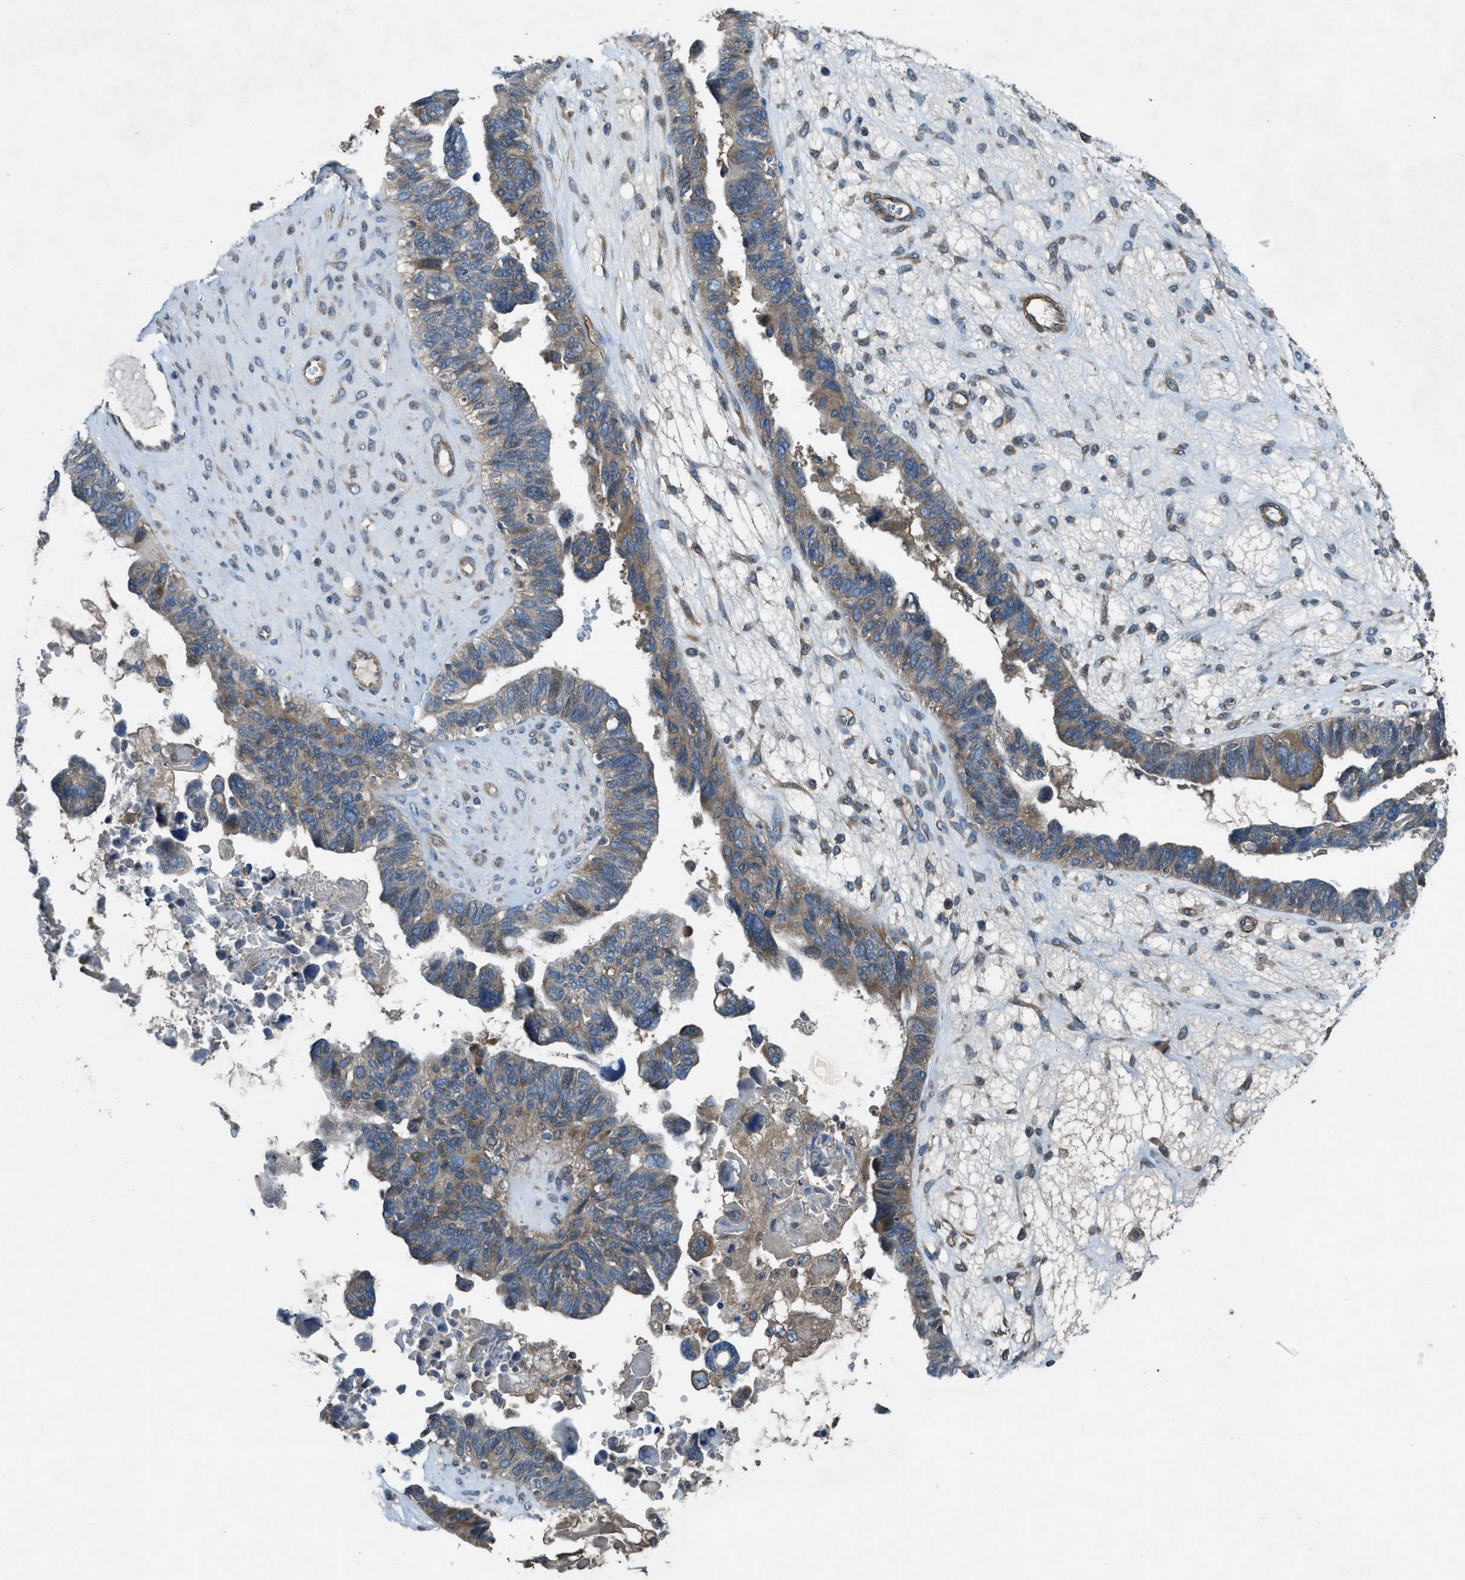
{"staining": {"intensity": "moderate", "quantity": ">75%", "location": "cytoplasmic/membranous"}, "tissue": "ovarian cancer", "cell_type": "Tumor cells", "image_type": "cancer", "snomed": [{"axis": "morphology", "description": "Cystadenocarcinoma, serous, NOS"}, {"axis": "topography", "description": "Ovary"}], "caption": "An immunohistochemistry (IHC) histopathology image of tumor tissue is shown. Protein staining in brown highlights moderate cytoplasmic/membranous positivity in serous cystadenocarcinoma (ovarian) within tumor cells.", "gene": "VEZT", "patient": {"sex": "female", "age": 79}}